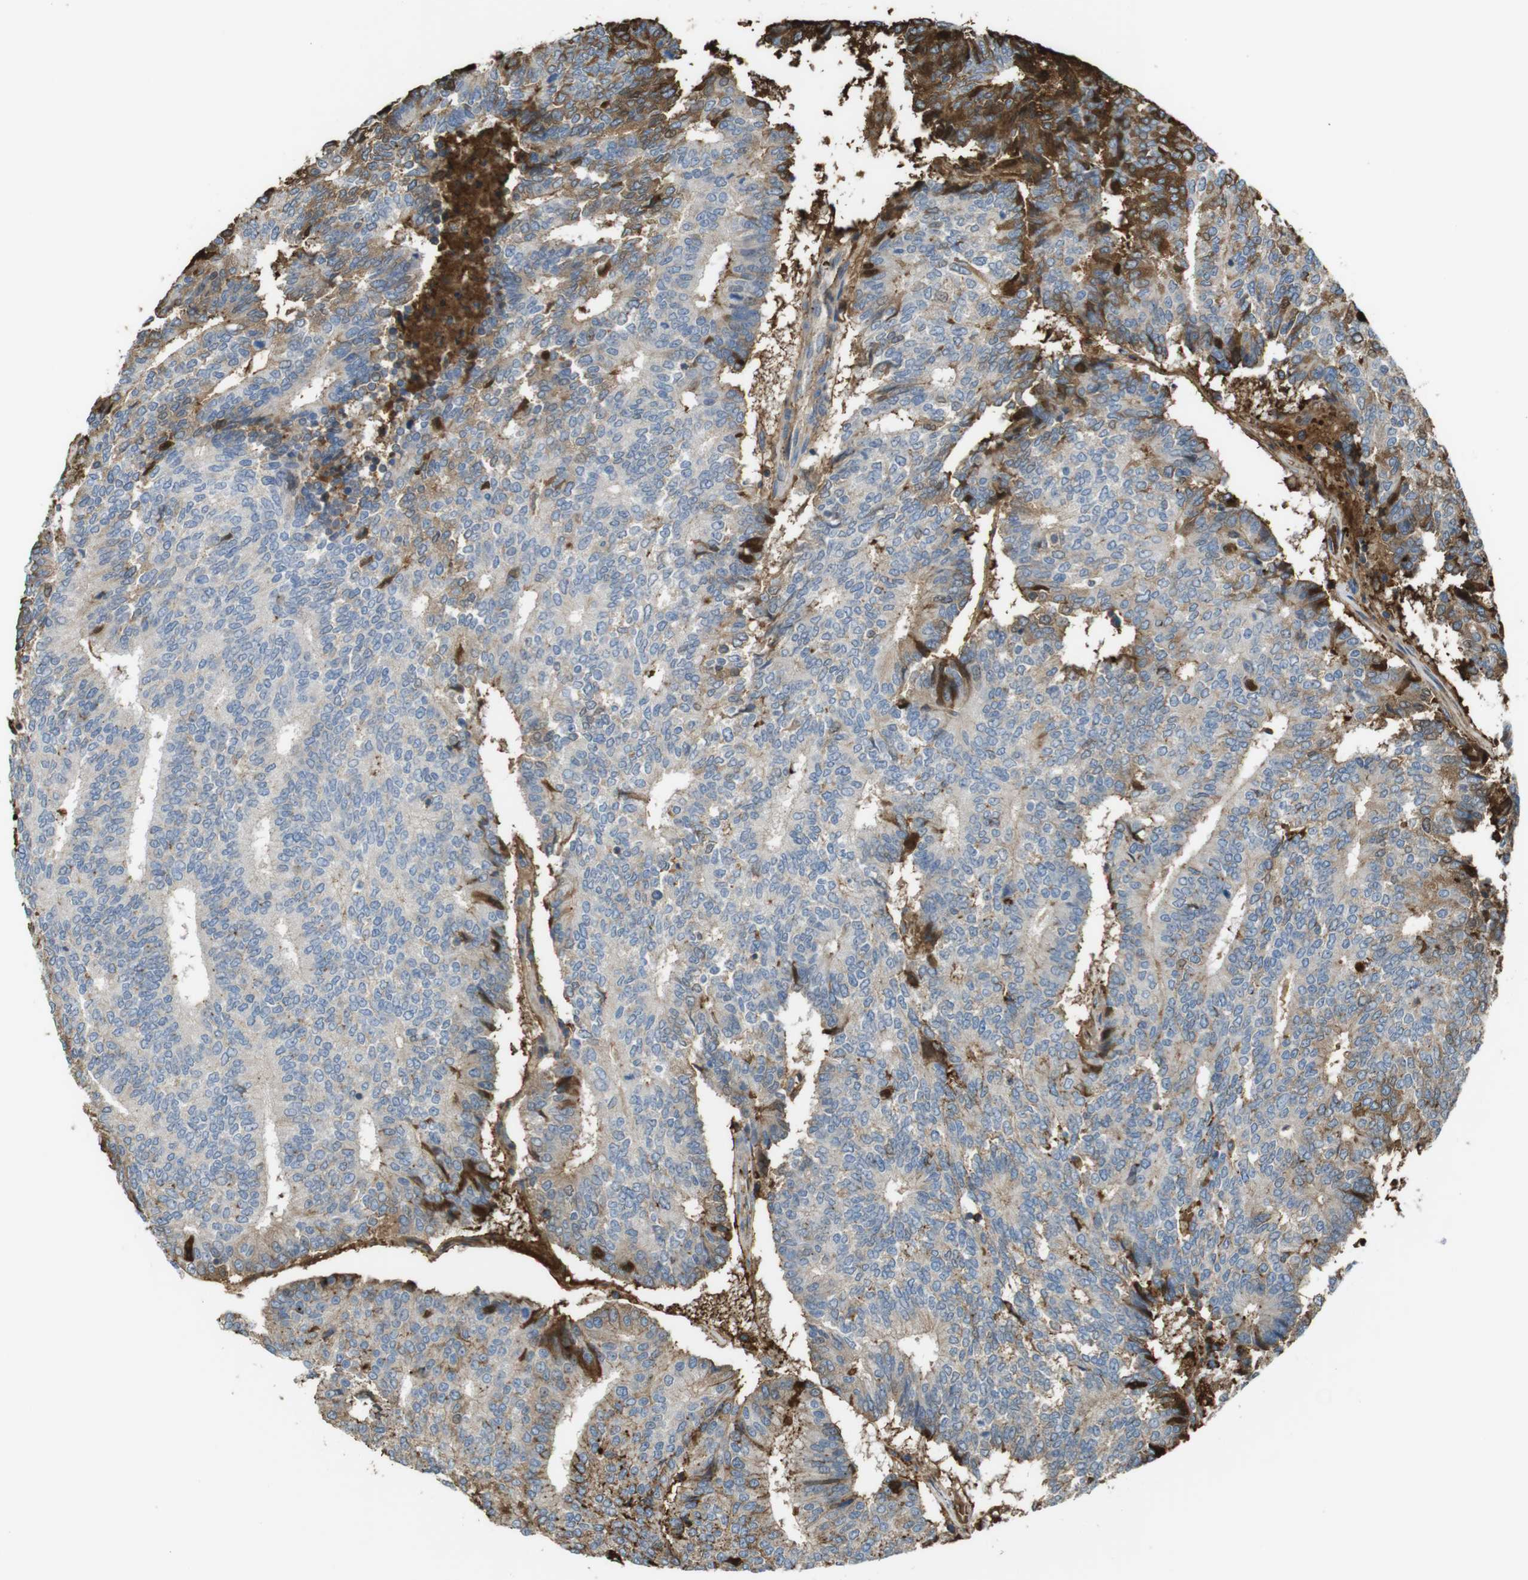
{"staining": {"intensity": "moderate", "quantity": "<25%", "location": "cytoplasmic/membranous"}, "tissue": "prostate cancer", "cell_type": "Tumor cells", "image_type": "cancer", "snomed": [{"axis": "morphology", "description": "Normal tissue, NOS"}, {"axis": "morphology", "description": "Adenocarcinoma, High grade"}, {"axis": "topography", "description": "Prostate"}, {"axis": "topography", "description": "Seminal veicle"}], "caption": "Immunohistochemical staining of high-grade adenocarcinoma (prostate) displays low levels of moderate cytoplasmic/membranous protein expression in about <25% of tumor cells.", "gene": "LTBP4", "patient": {"sex": "male", "age": 55}}